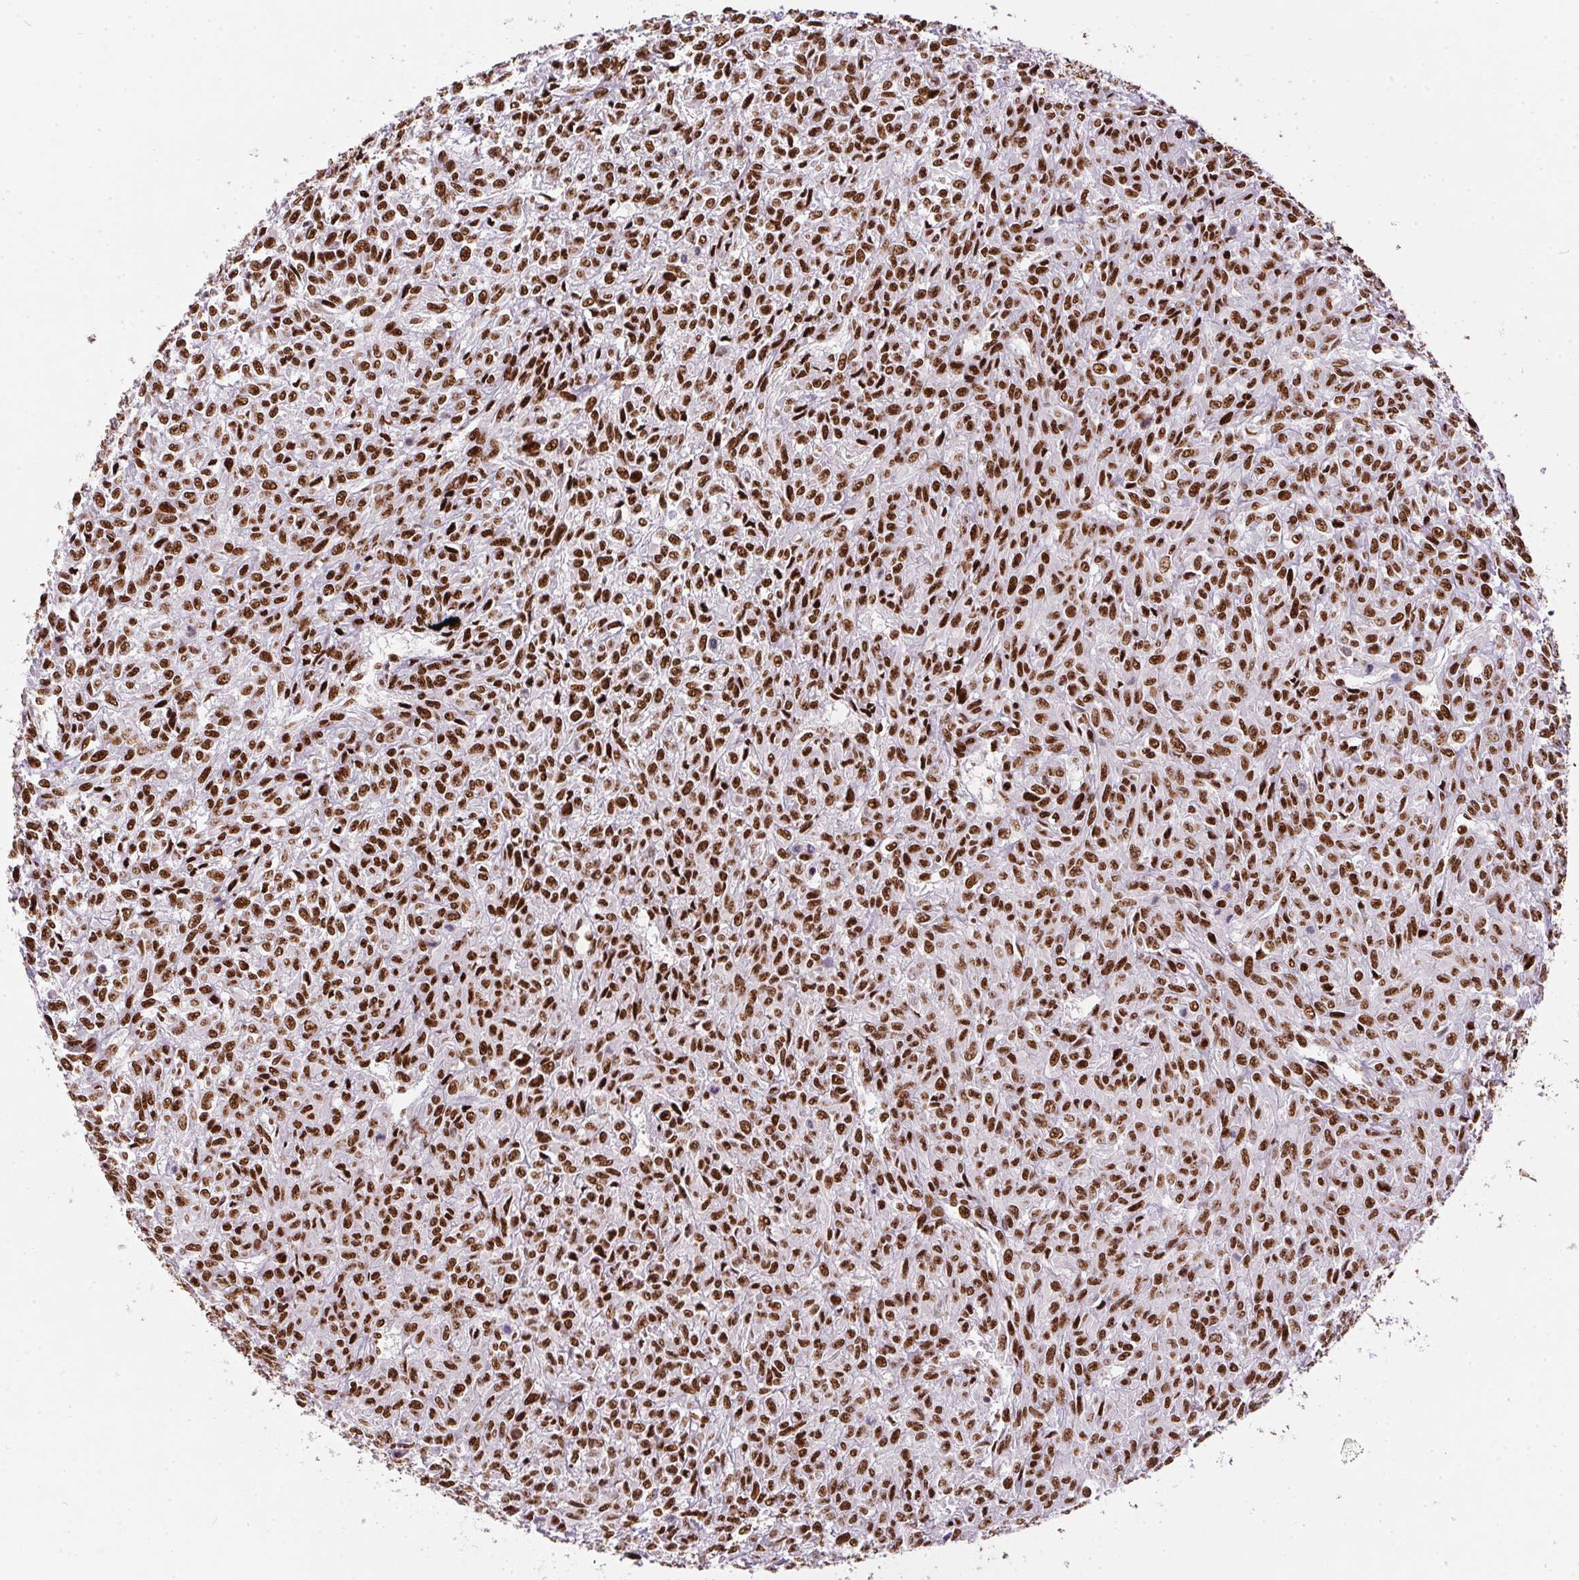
{"staining": {"intensity": "strong", "quantity": ">75%", "location": "nuclear"}, "tissue": "renal cancer", "cell_type": "Tumor cells", "image_type": "cancer", "snomed": [{"axis": "morphology", "description": "Adenocarcinoma, NOS"}, {"axis": "topography", "description": "Kidney"}], "caption": "Immunohistochemistry (IHC) micrograph of neoplastic tissue: human renal cancer (adenocarcinoma) stained using immunohistochemistry (IHC) displays high levels of strong protein expression localized specifically in the nuclear of tumor cells, appearing as a nuclear brown color.", "gene": "PAGE3", "patient": {"sex": "male", "age": 58}}